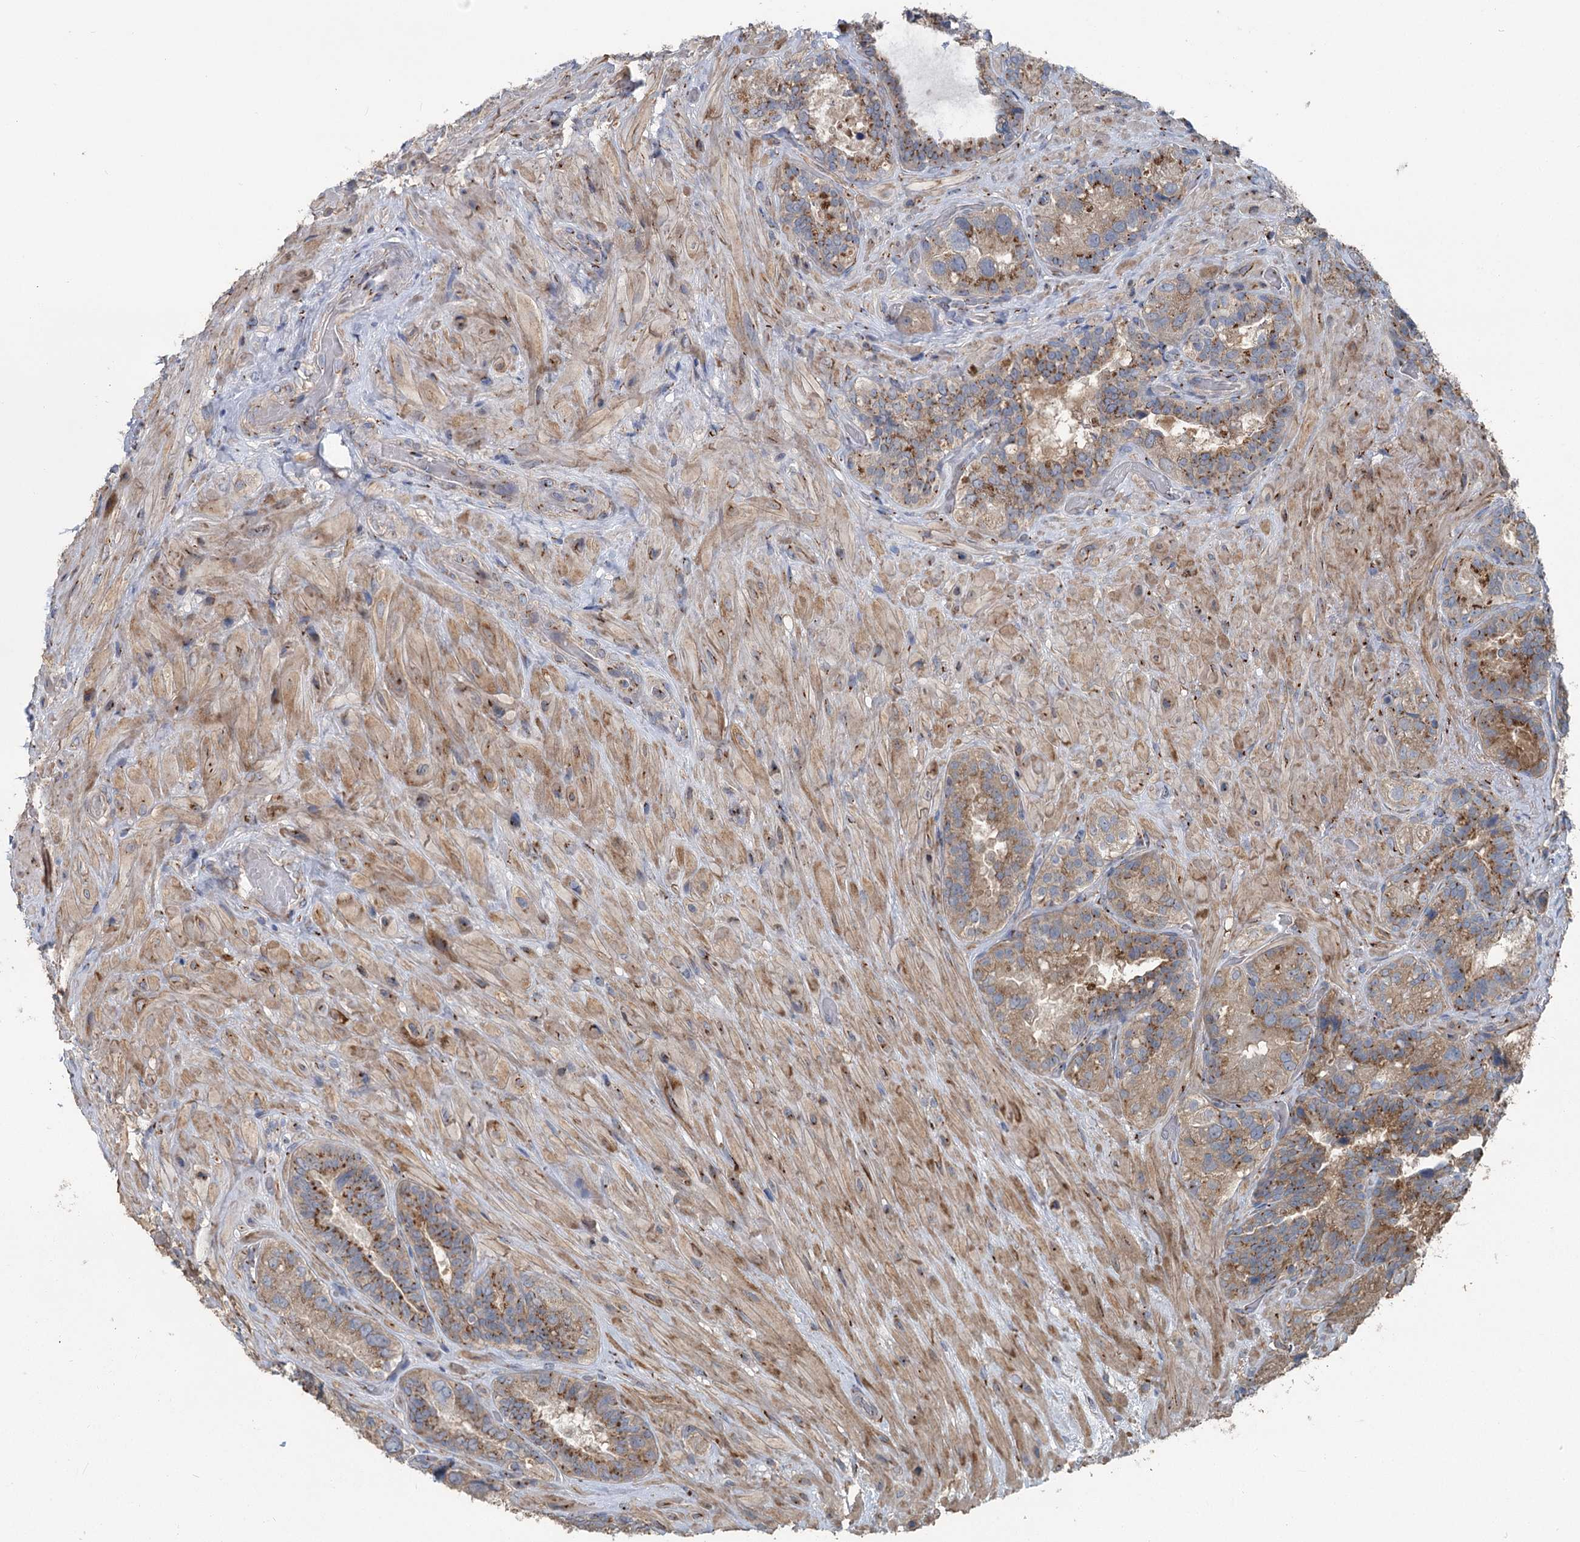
{"staining": {"intensity": "moderate", "quantity": ">75%", "location": "cytoplasmic/membranous"}, "tissue": "seminal vesicle", "cell_type": "Glandular cells", "image_type": "normal", "snomed": [{"axis": "morphology", "description": "Normal tissue, NOS"}, {"axis": "topography", "description": "Prostate and seminal vesicle, NOS"}, {"axis": "topography", "description": "Prostate"}, {"axis": "topography", "description": "Seminal veicle"}], "caption": "DAB immunohistochemical staining of benign seminal vesicle exhibits moderate cytoplasmic/membranous protein expression in about >75% of glandular cells. (Stains: DAB in brown, nuclei in blue, Microscopy: brightfield microscopy at high magnification).", "gene": "ITIH5", "patient": {"sex": "male", "age": 67}}